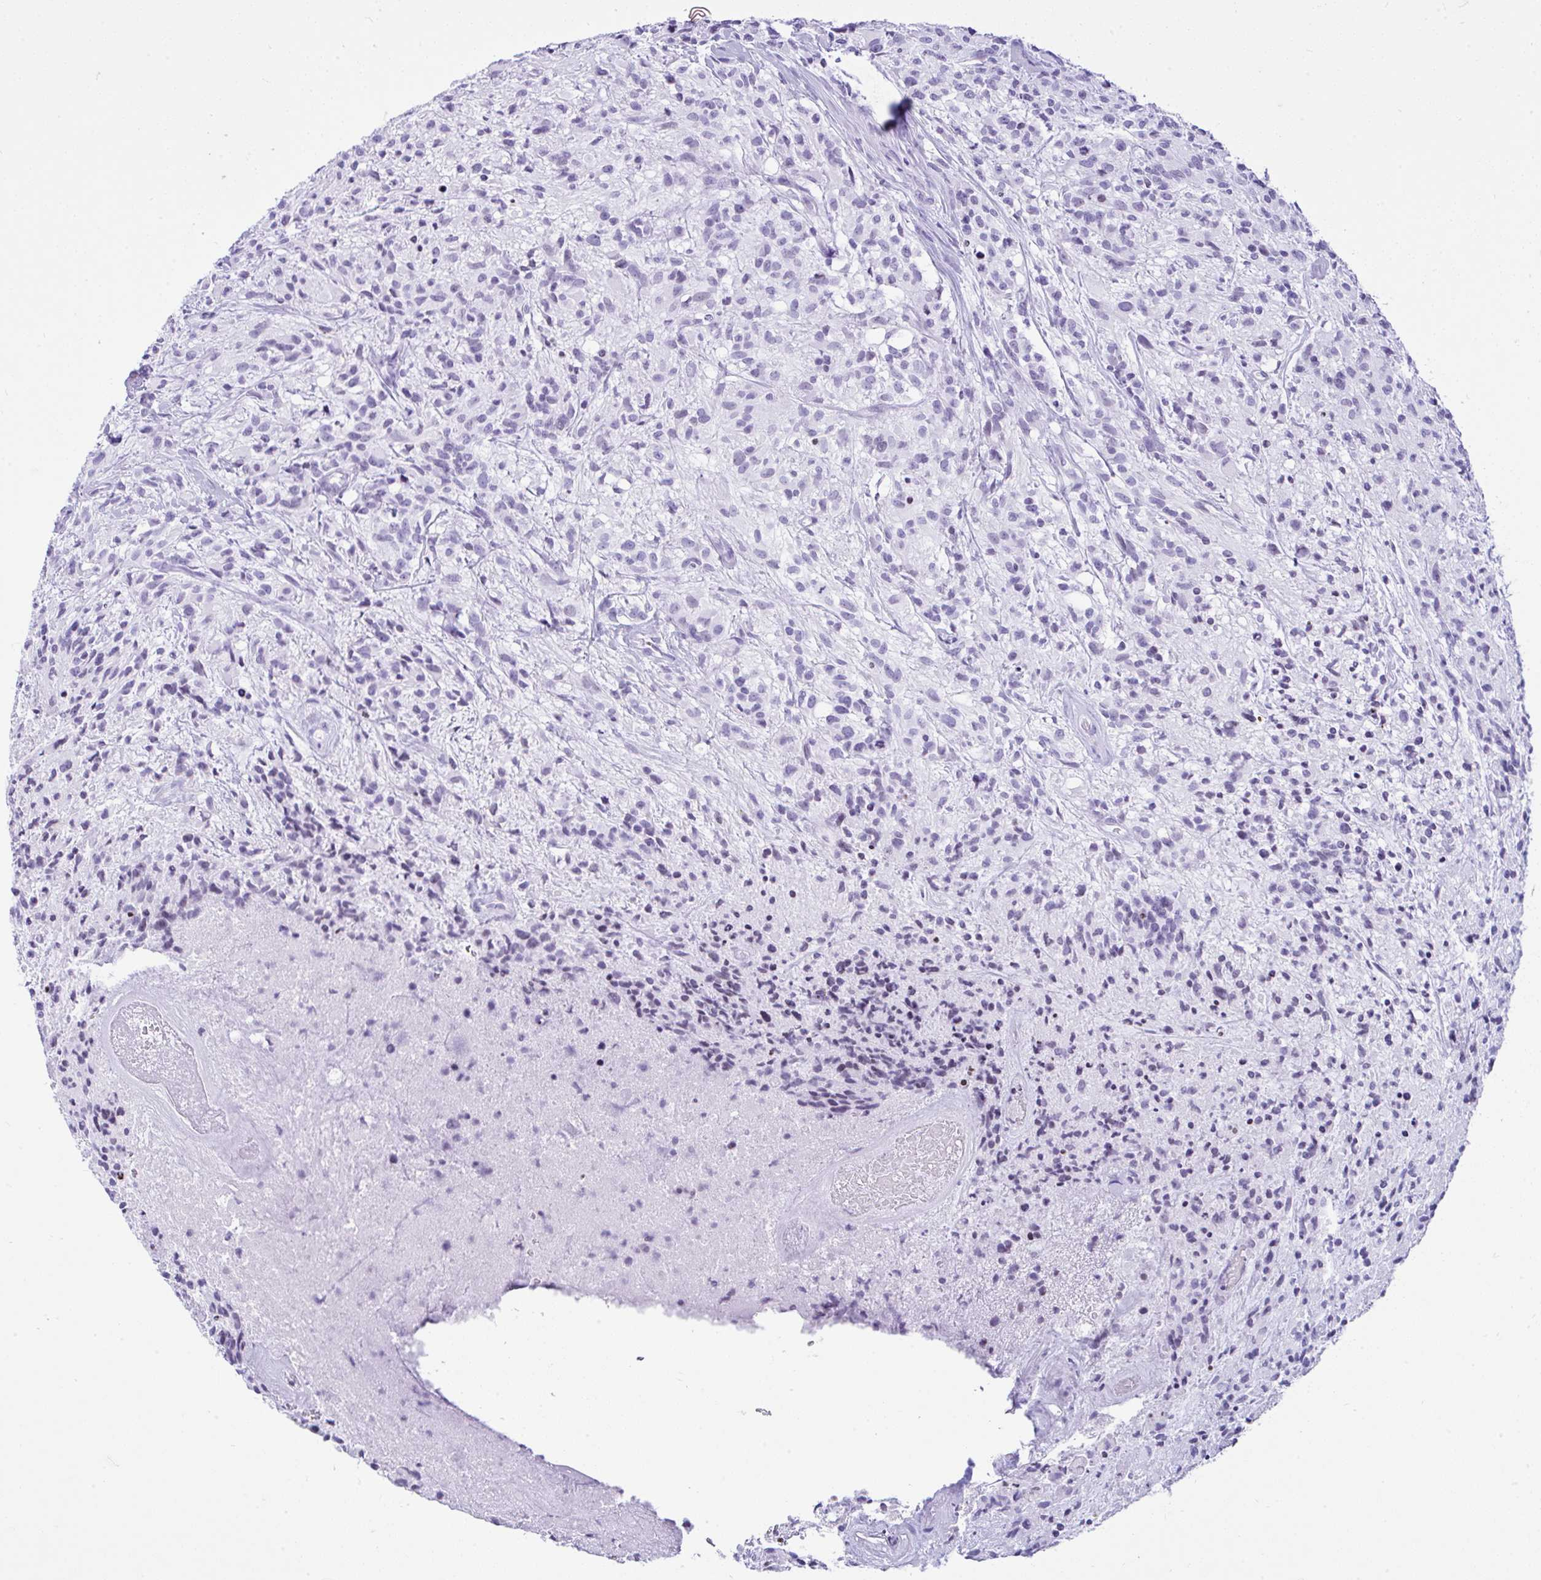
{"staining": {"intensity": "negative", "quantity": "none", "location": "none"}, "tissue": "glioma", "cell_type": "Tumor cells", "image_type": "cancer", "snomed": [{"axis": "morphology", "description": "Glioma, malignant, High grade"}, {"axis": "topography", "description": "Brain"}], "caption": "The micrograph displays no staining of tumor cells in malignant glioma (high-grade).", "gene": "KRT27", "patient": {"sex": "female", "age": 67}}